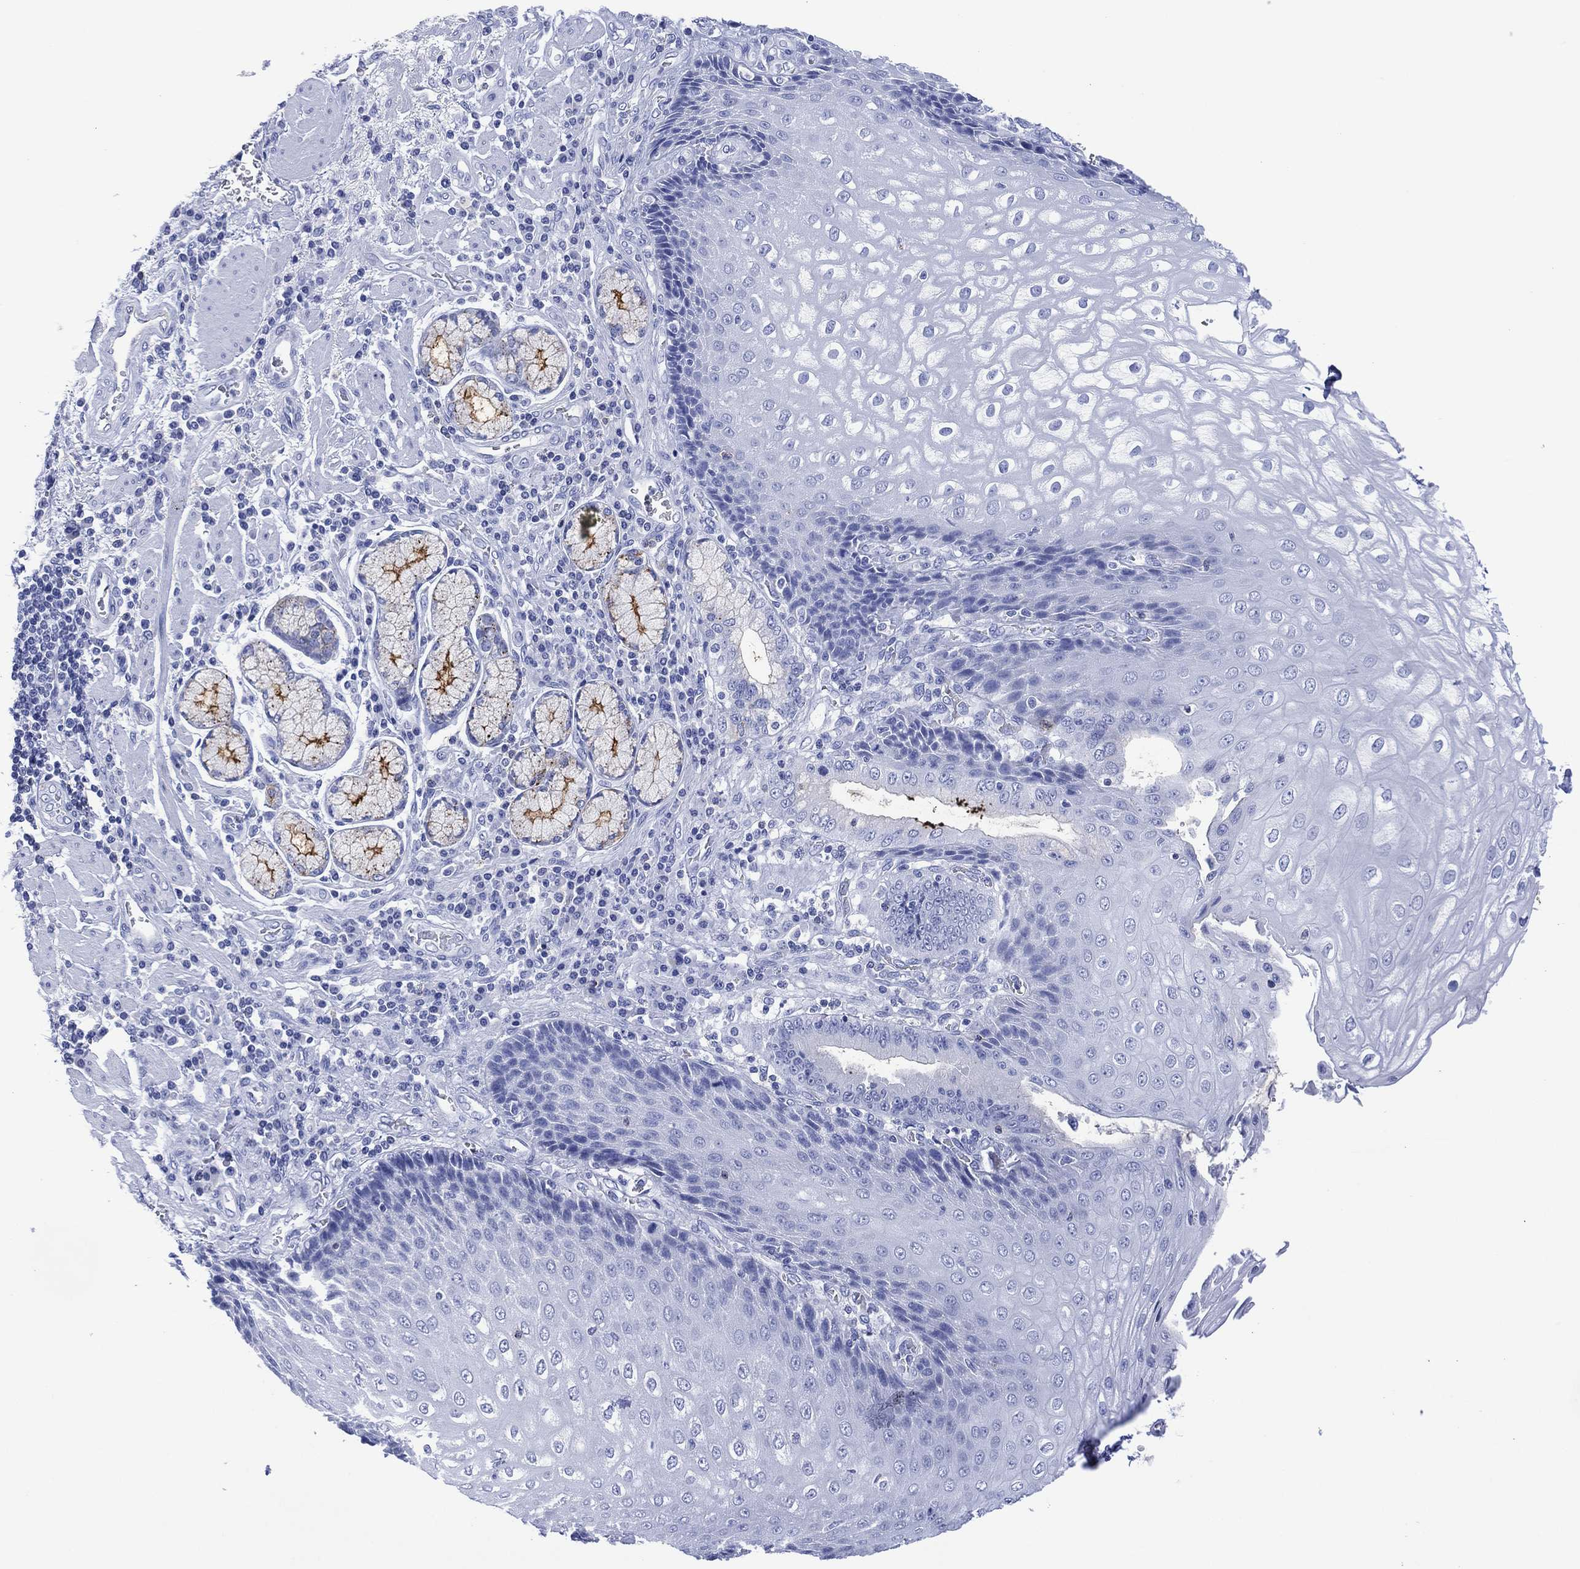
{"staining": {"intensity": "negative", "quantity": "none", "location": "none"}, "tissue": "esophagus", "cell_type": "Squamous epithelial cells", "image_type": "normal", "snomed": [{"axis": "morphology", "description": "Normal tissue, NOS"}, {"axis": "topography", "description": "Esophagus"}], "caption": "Squamous epithelial cells are negative for brown protein staining in normal esophagus. (Brightfield microscopy of DAB (3,3'-diaminobenzidine) immunohistochemistry (IHC) at high magnification).", "gene": "DPP4", "patient": {"sex": "male", "age": 57}}